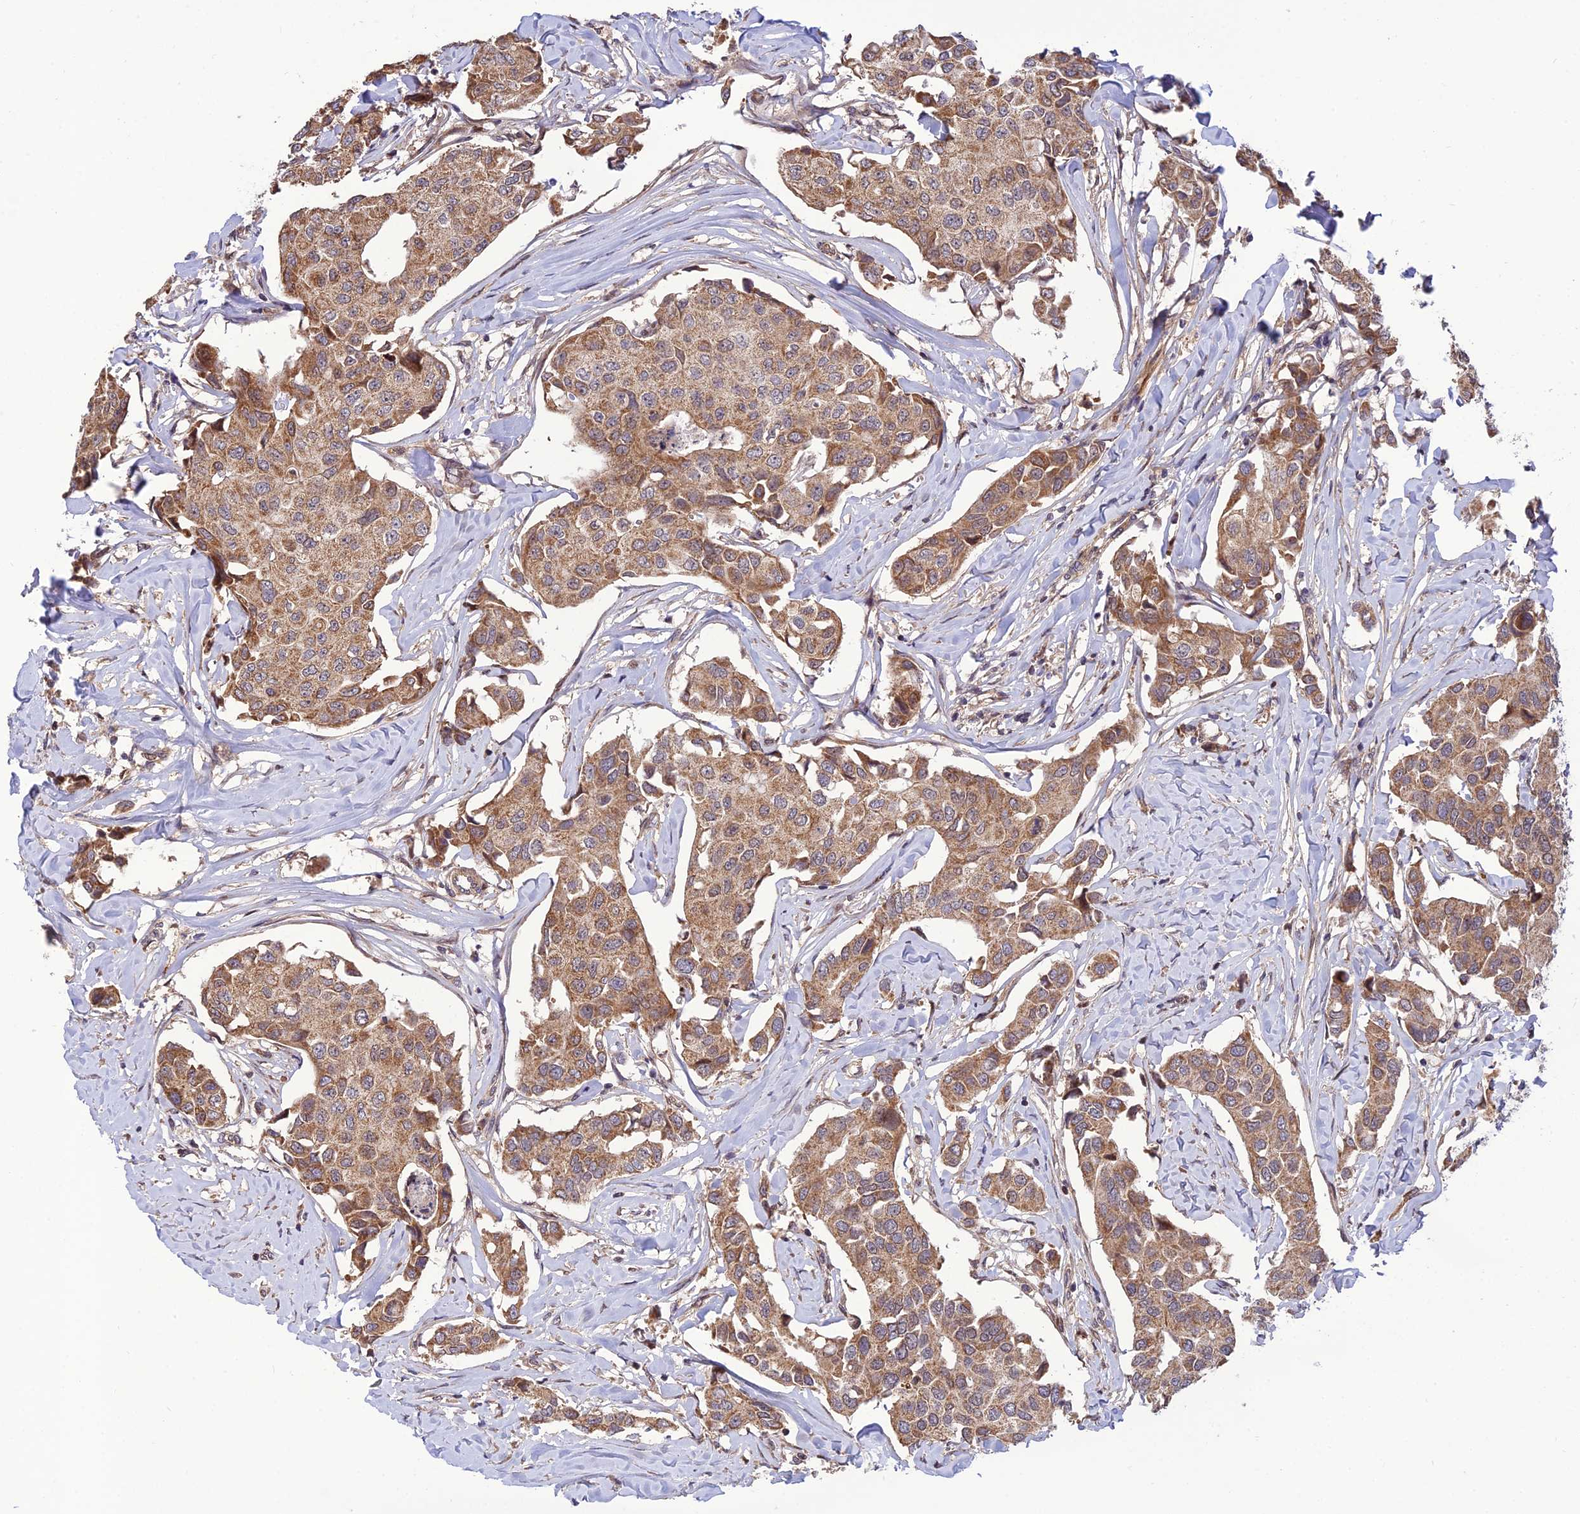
{"staining": {"intensity": "moderate", "quantity": ">75%", "location": "cytoplasmic/membranous"}, "tissue": "breast cancer", "cell_type": "Tumor cells", "image_type": "cancer", "snomed": [{"axis": "morphology", "description": "Duct carcinoma"}, {"axis": "topography", "description": "Breast"}], "caption": "Approximately >75% of tumor cells in human breast cancer exhibit moderate cytoplasmic/membranous protein positivity as visualized by brown immunohistochemical staining.", "gene": "PLEKHG2", "patient": {"sex": "female", "age": 80}}